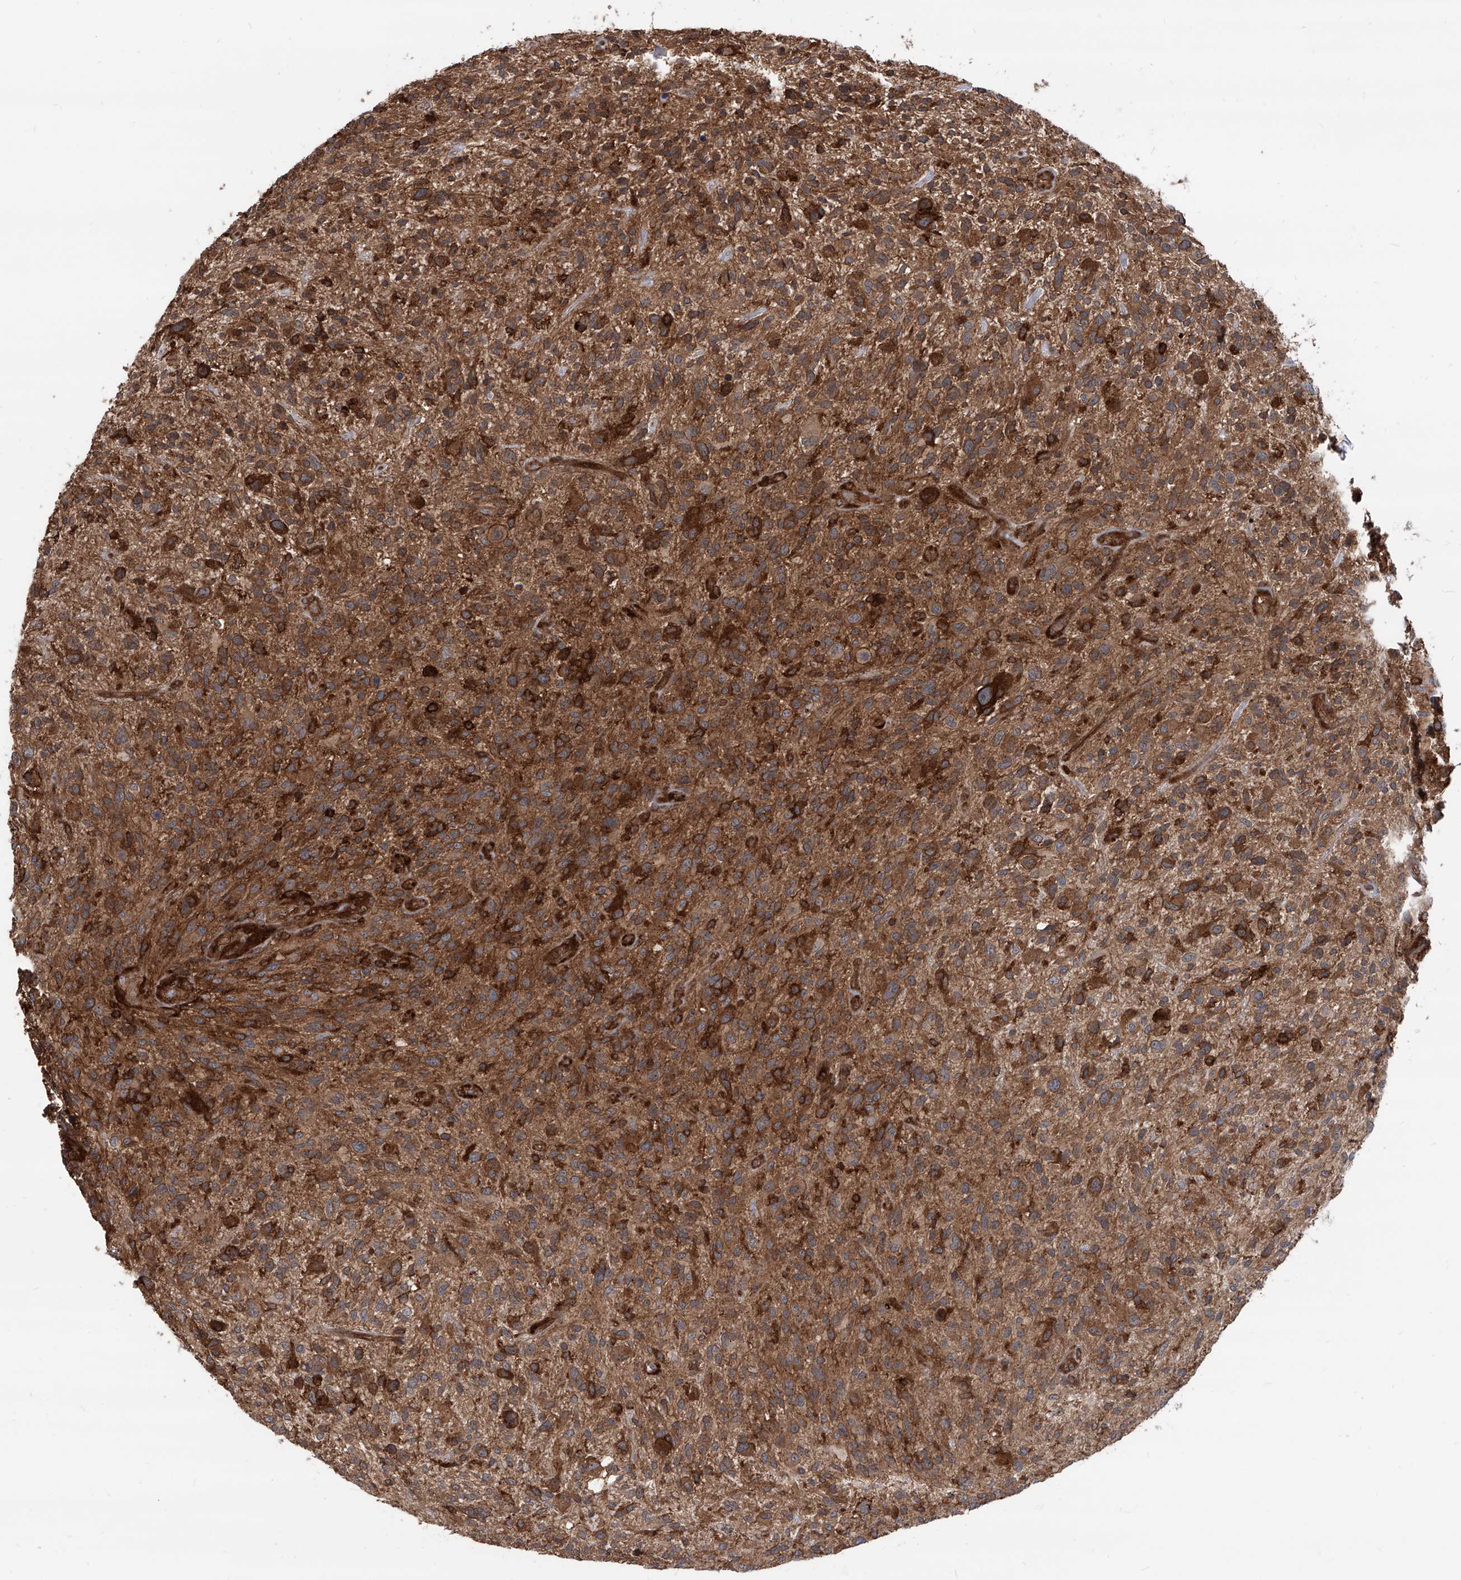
{"staining": {"intensity": "strong", "quantity": ">75%", "location": "cytoplasmic/membranous"}, "tissue": "glioma", "cell_type": "Tumor cells", "image_type": "cancer", "snomed": [{"axis": "morphology", "description": "Glioma, malignant, High grade"}, {"axis": "topography", "description": "Brain"}], "caption": "Malignant high-grade glioma tissue exhibits strong cytoplasmic/membranous staining in approximately >75% of tumor cells (Brightfield microscopy of DAB IHC at high magnification).", "gene": "MAGED2", "patient": {"sex": "male", "age": 47}}